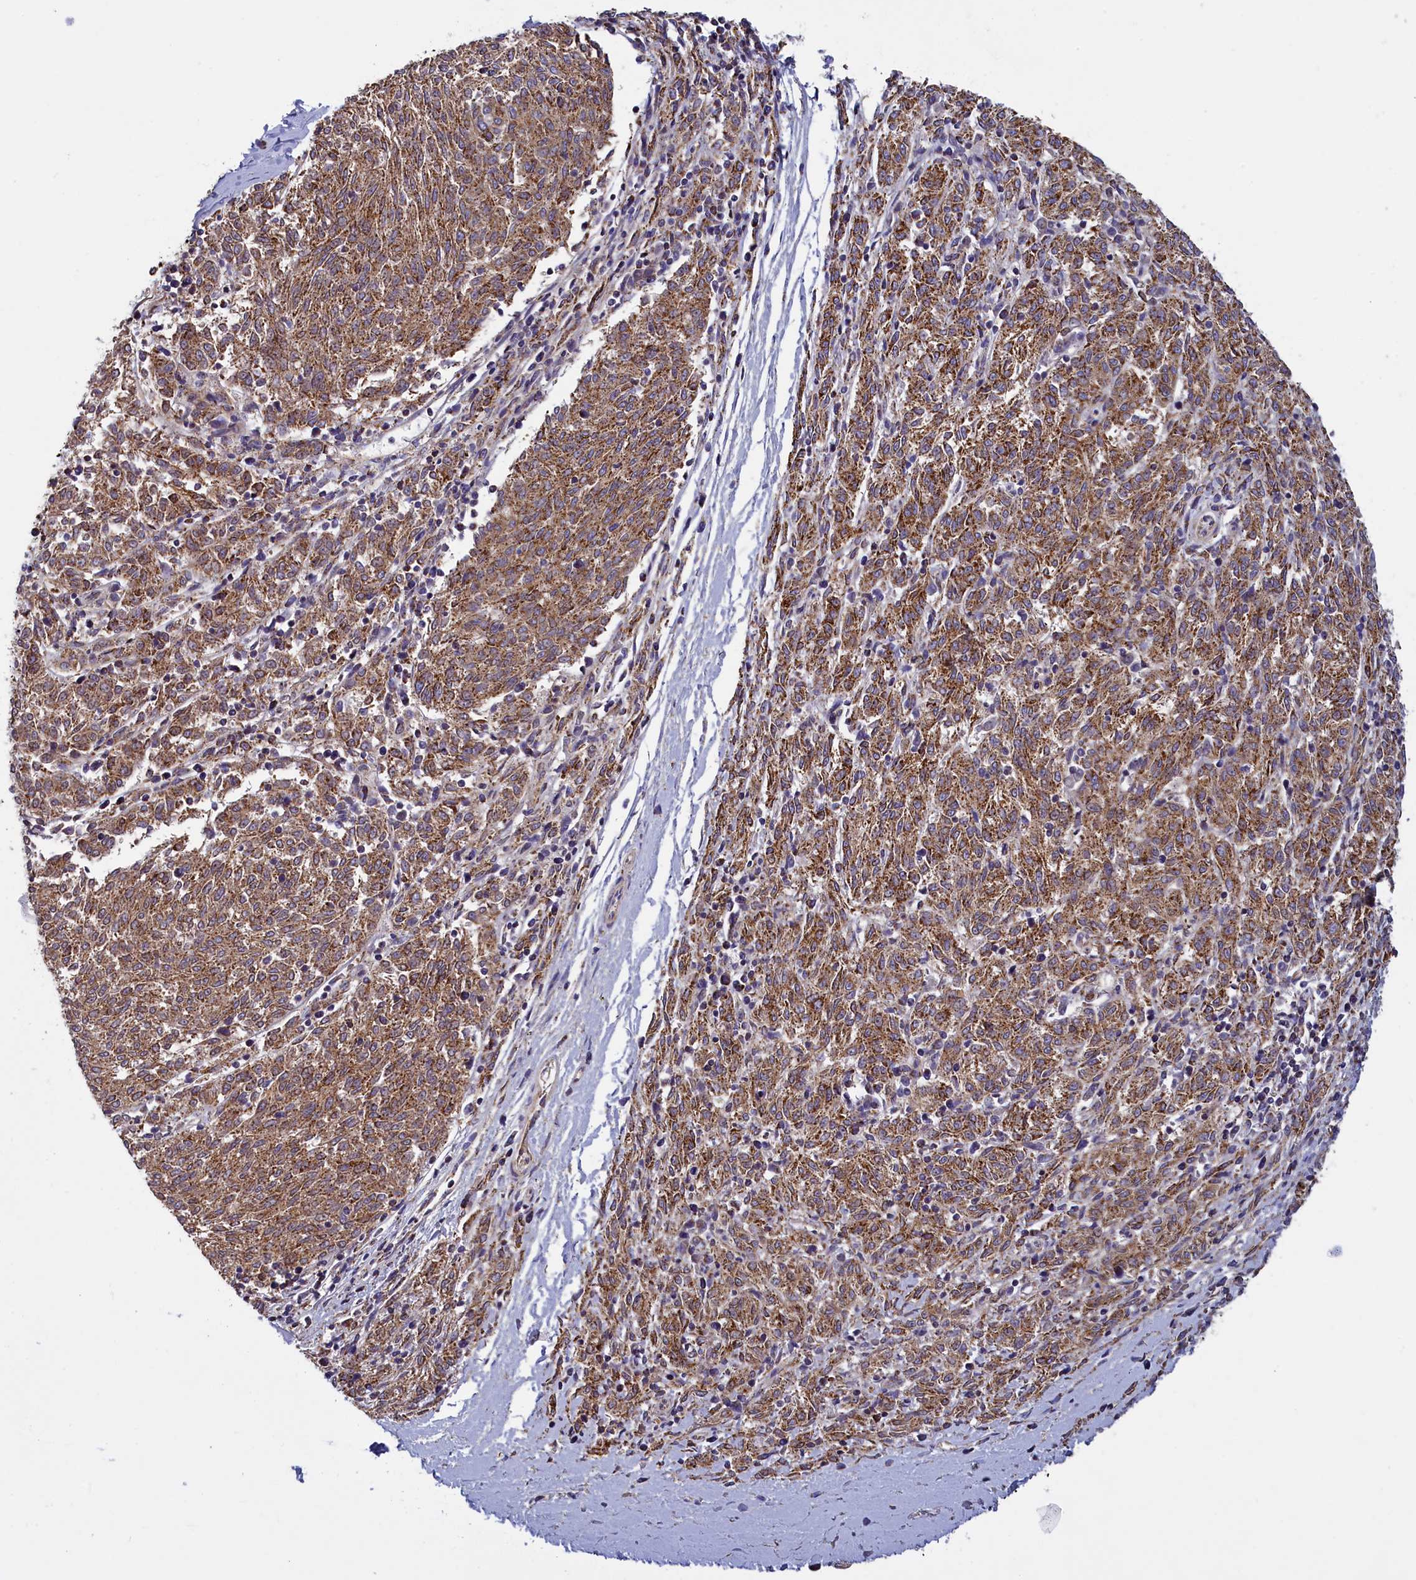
{"staining": {"intensity": "moderate", "quantity": ">75%", "location": "cytoplasmic/membranous"}, "tissue": "melanoma", "cell_type": "Tumor cells", "image_type": "cancer", "snomed": [{"axis": "morphology", "description": "Malignant melanoma, NOS"}, {"axis": "topography", "description": "Skin"}], "caption": "Immunohistochemistry micrograph of malignant melanoma stained for a protein (brown), which reveals medium levels of moderate cytoplasmic/membranous staining in about >75% of tumor cells.", "gene": "IFT122", "patient": {"sex": "female", "age": 72}}